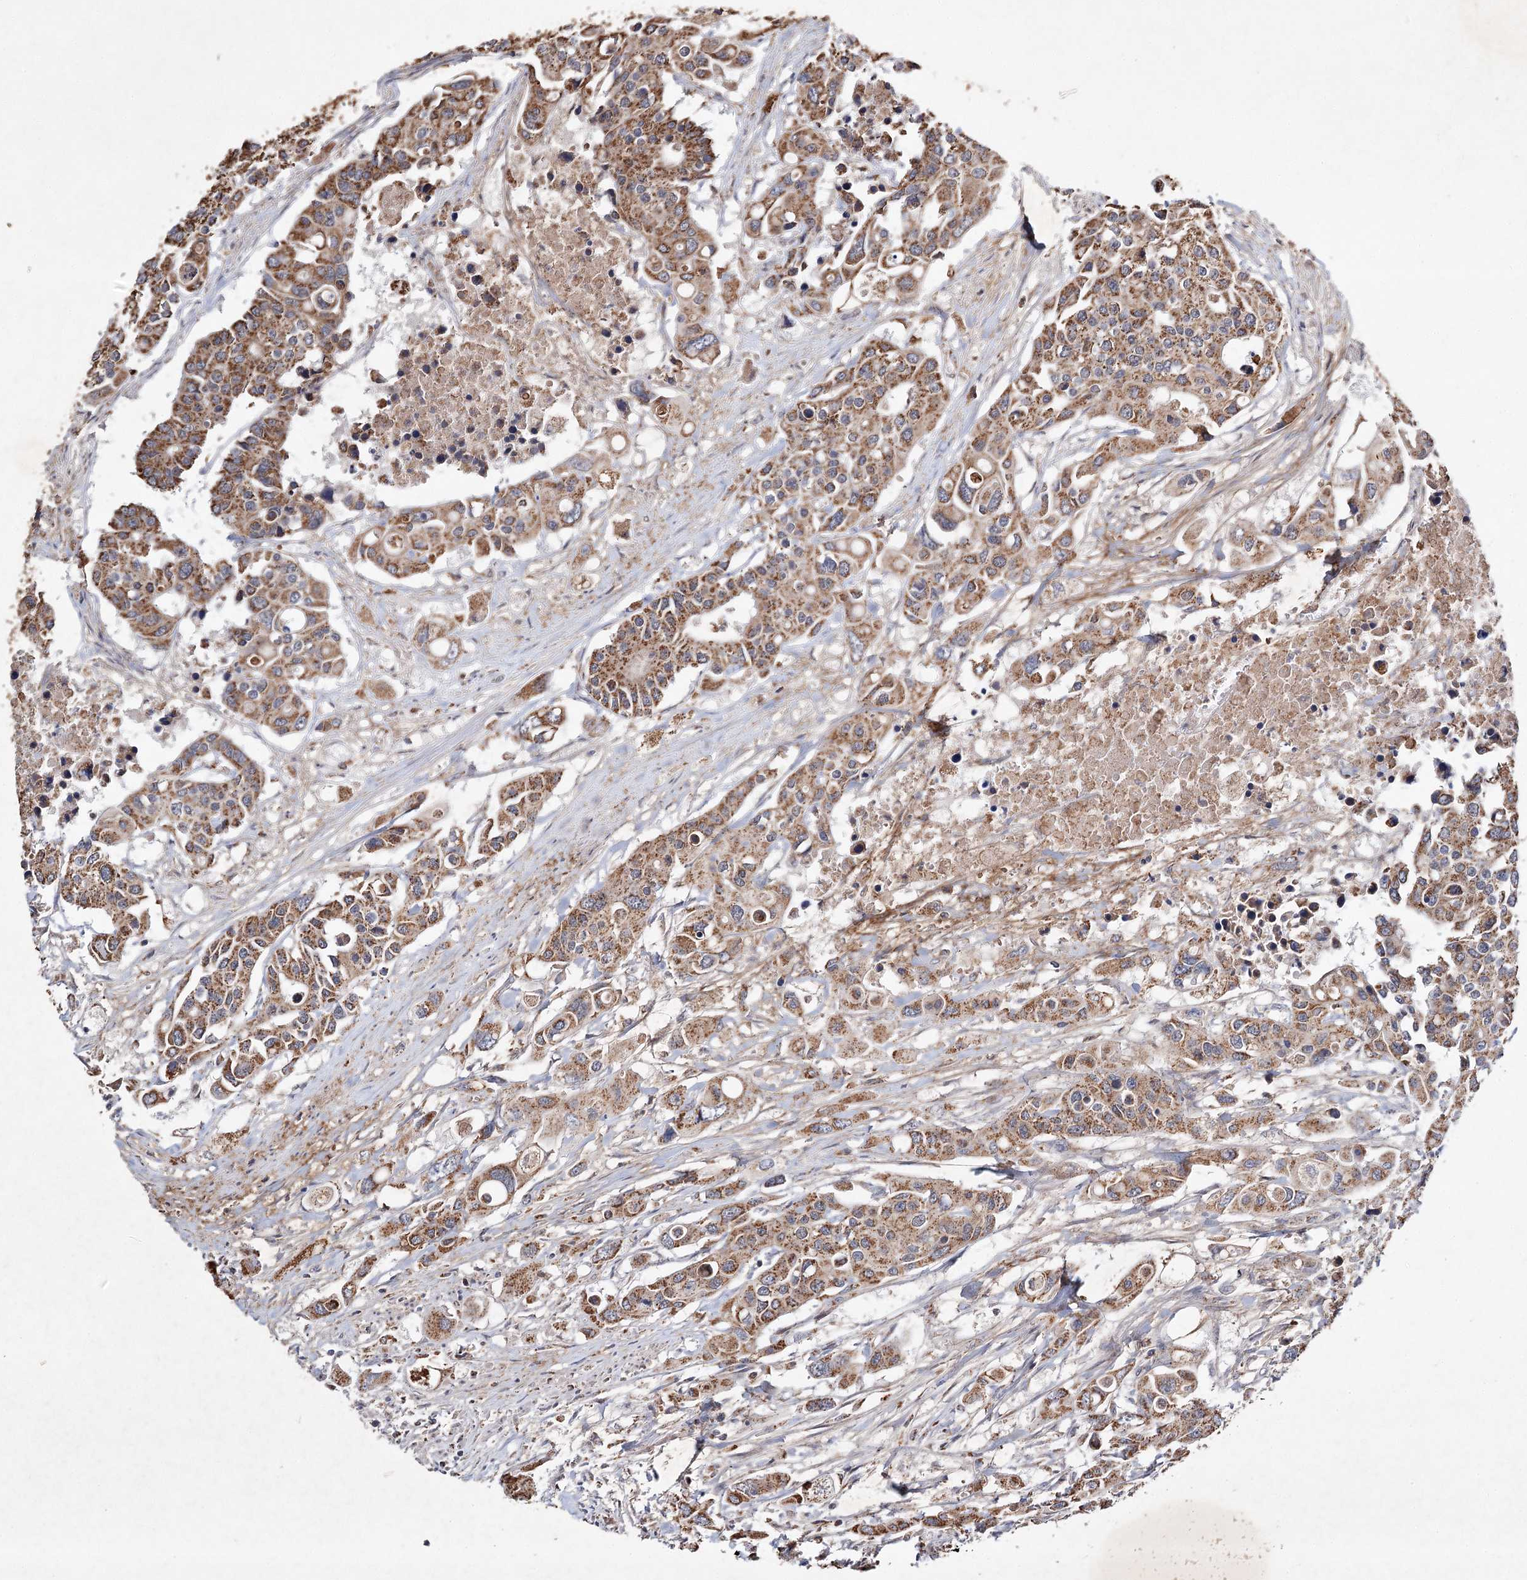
{"staining": {"intensity": "moderate", "quantity": ">75%", "location": "cytoplasmic/membranous"}, "tissue": "colorectal cancer", "cell_type": "Tumor cells", "image_type": "cancer", "snomed": [{"axis": "morphology", "description": "Adenocarcinoma, NOS"}, {"axis": "topography", "description": "Colon"}], "caption": "IHC photomicrograph of human colorectal adenocarcinoma stained for a protein (brown), which exhibits medium levels of moderate cytoplasmic/membranous positivity in approximately >75% of tumor cells.", "gene": "PIK3CB", "patient": {"sex": "male", "age": 77}}